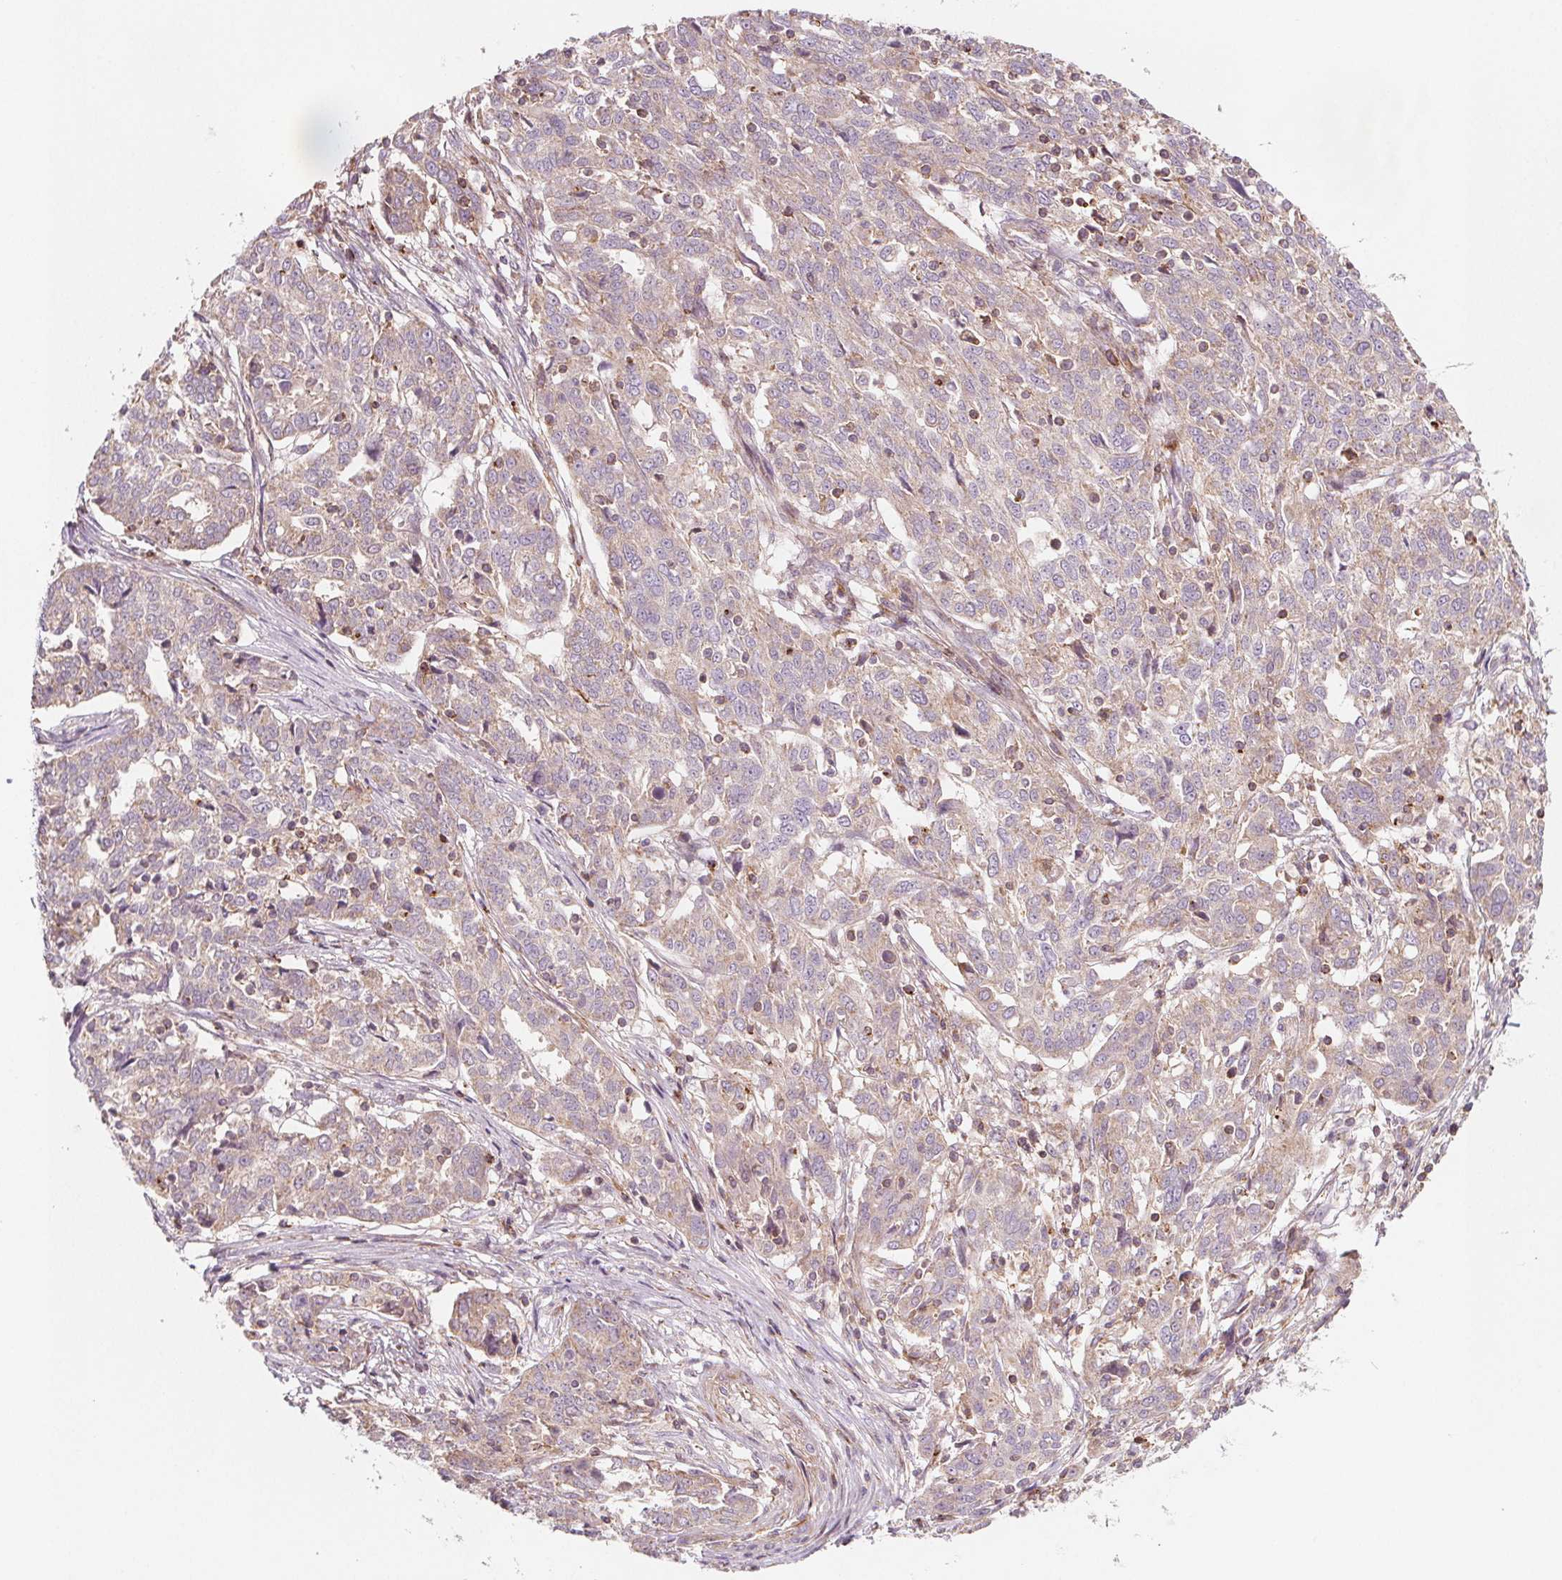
{"staining": {"intensity": "weak", "quantity": ">75%", "location": "cytoplasmic/membranous"}, "tissue": "ovarian cancer", "cell_type": "Tumor cells", "image_type": "cancer", "snomed": [{"axis": "morphology", "description": "Cystadenocarcinoma, serous, NOS"}, {"axis": "topography", "description": "Ovary"}], "caption": "Ovarian serous cystadenocarcinoma stained with DAB immunohistochemistry (IHC) shows low levels of weak cytoplasmic/membranous expression in approximately >75% of tumor cells.", "gene": "ADAM33", "patient": {"sex": "female", "age": 67}}